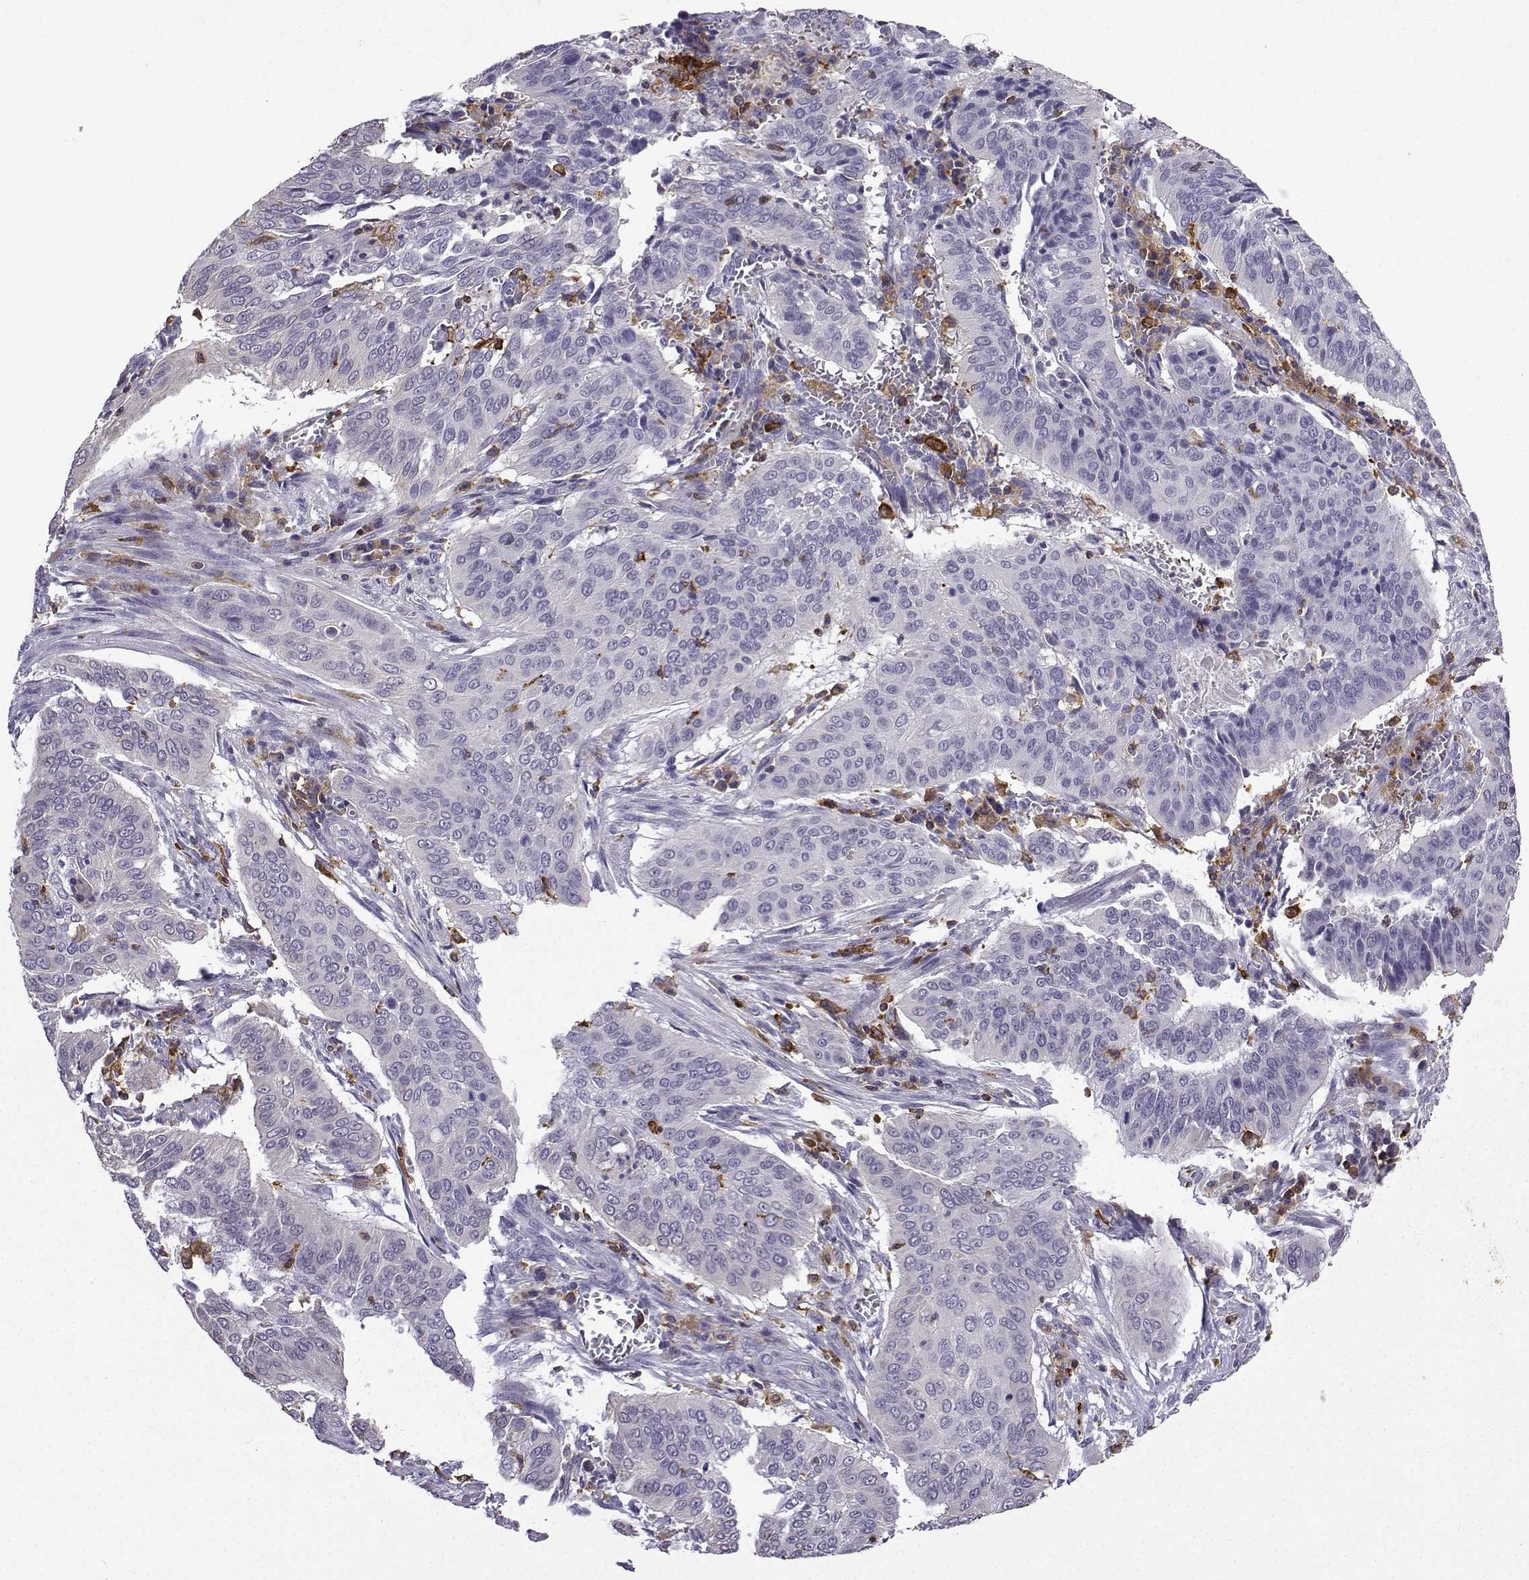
{"staining": {"intensity": "negative", "quantity": "none", "location": "none"}, "tissue": "cervical cancer", "cell_type": "Tumor cells", "image_type": "cancer", "snomed": [{"axis": "morphology", "description": "Squamous cell carcinoma, NOS"}, {"axis": "topography", "description": "Cervix"}], "caption": "A micrograph of cervical cancer (squamous cell carcinoma) stained for a protein displays no brown staining in tumor cells. (DAB immunohistochemistry, high magnification).", "gene": "DOCK10", "patient": {"sex": "female", "age": 39}}